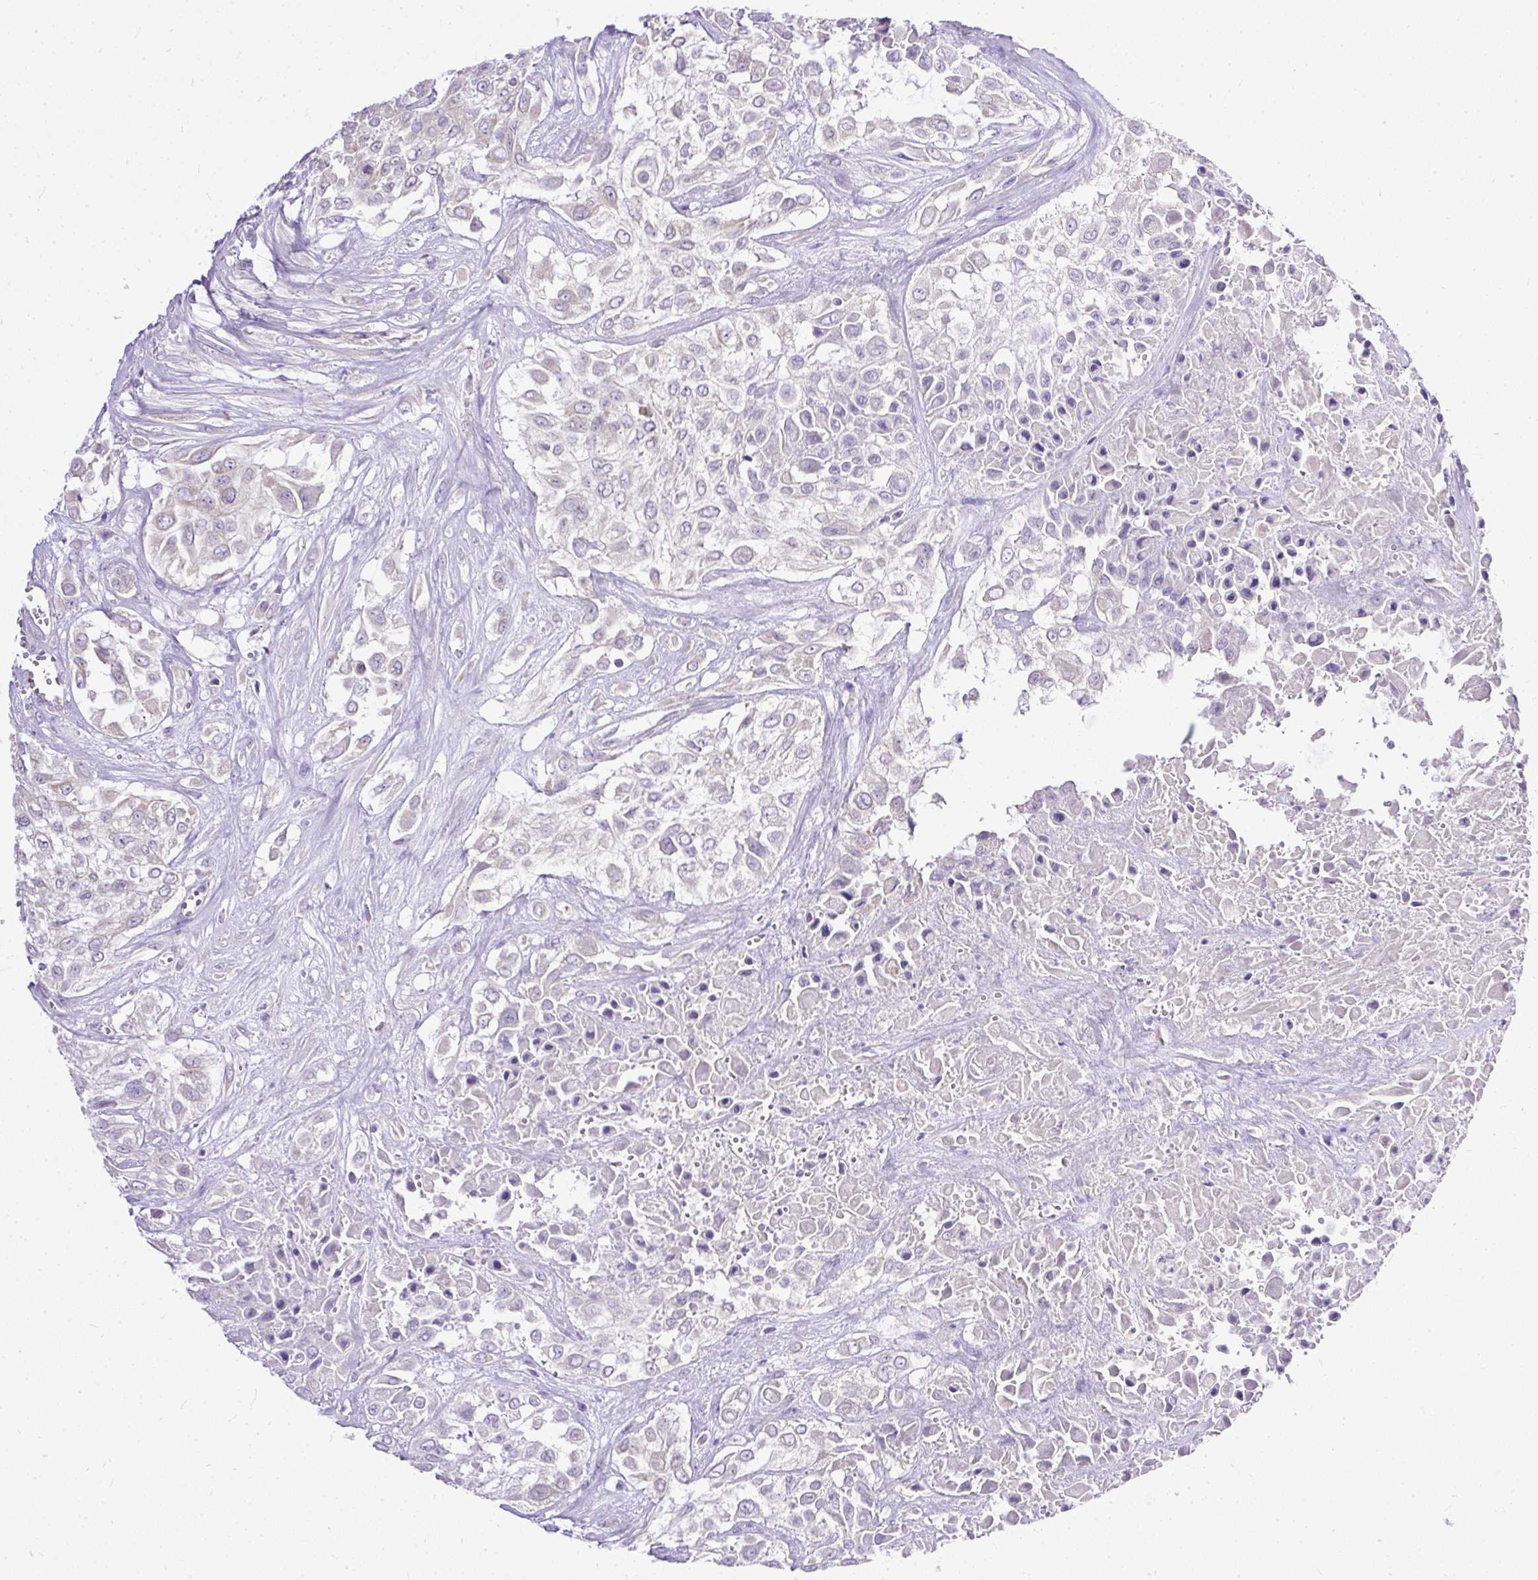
{"staining": {"intensity": "negative", "quantity": "none", "location": "none"}, "tissue": "urothelial cancer", "cell_type": "Tumor cells", "image_type": "cancer", "snomed": [{"axis": "morphology", "description": "Urothelial carcinoma, High grade"}, {"axis": "topography", "description": "Urinary bladder"}], "caption": "Urothelial cancer was stained to show a protein in brown. There is no significant staining in tumor cells. The staining was performed using DAB (3,3'-diaminobenzidine) to visualize the protein expression in brown, while the nuclei were stained in blue with hematoxylin (Magnification: 20x).", "gene": "AMFR", "patient": {"sex": "male", "age": 57}}